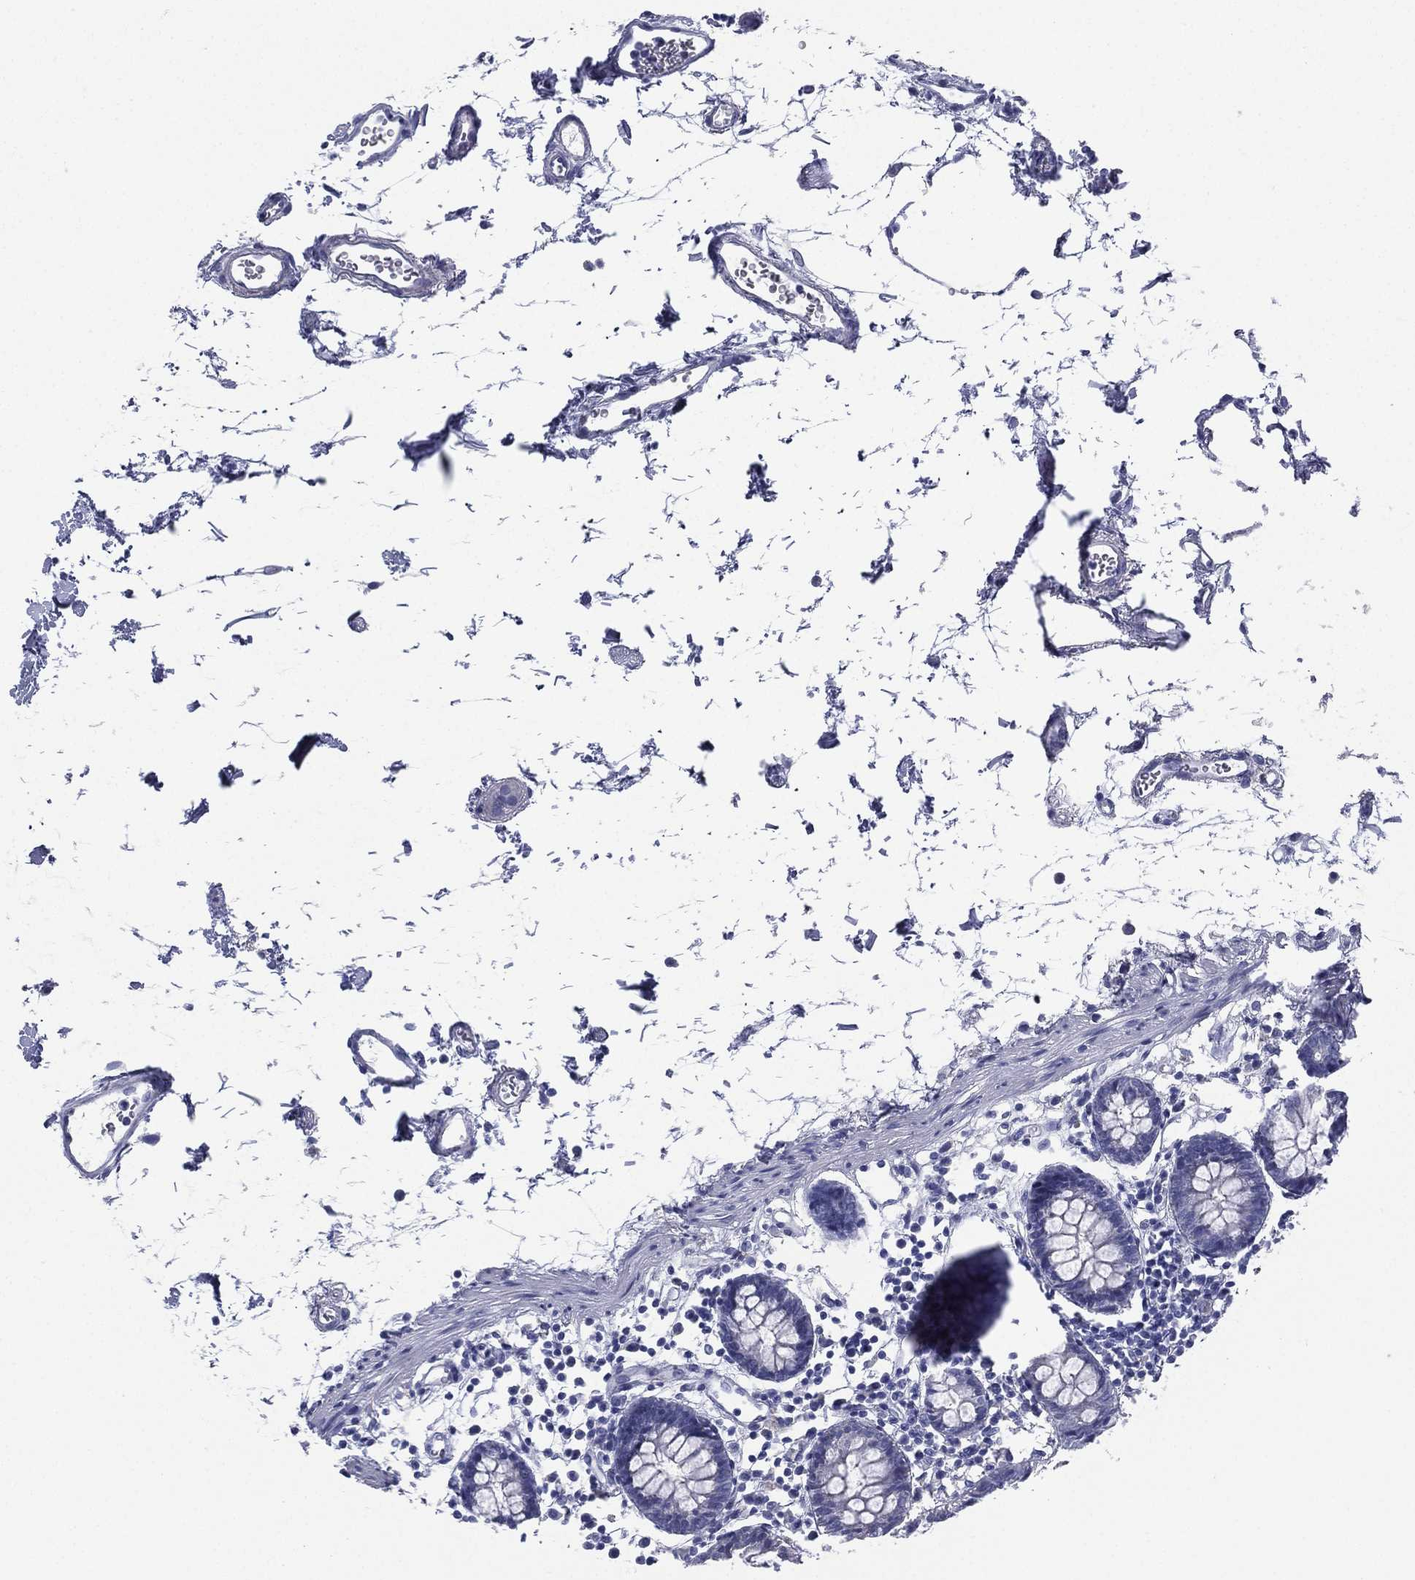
{"staining": {"intensity": "negative", "quantity": "none", "location": "none"}, "tissue": "colon", "cell_type": "Endothelial cells", "image_type": "normal", "snomed": [{"axis": "morphology", "description": "Normal tissue, NOS"}, {"axis": "topography", "description": "Colon"}], "caption": "A high-resolution histopathology image shows IHC staining of unremarkable colon, which exhibits no significant positivity in endothelial cells.", "gene": "FCER2", "patient": {"sex": "female", "age": 84}}